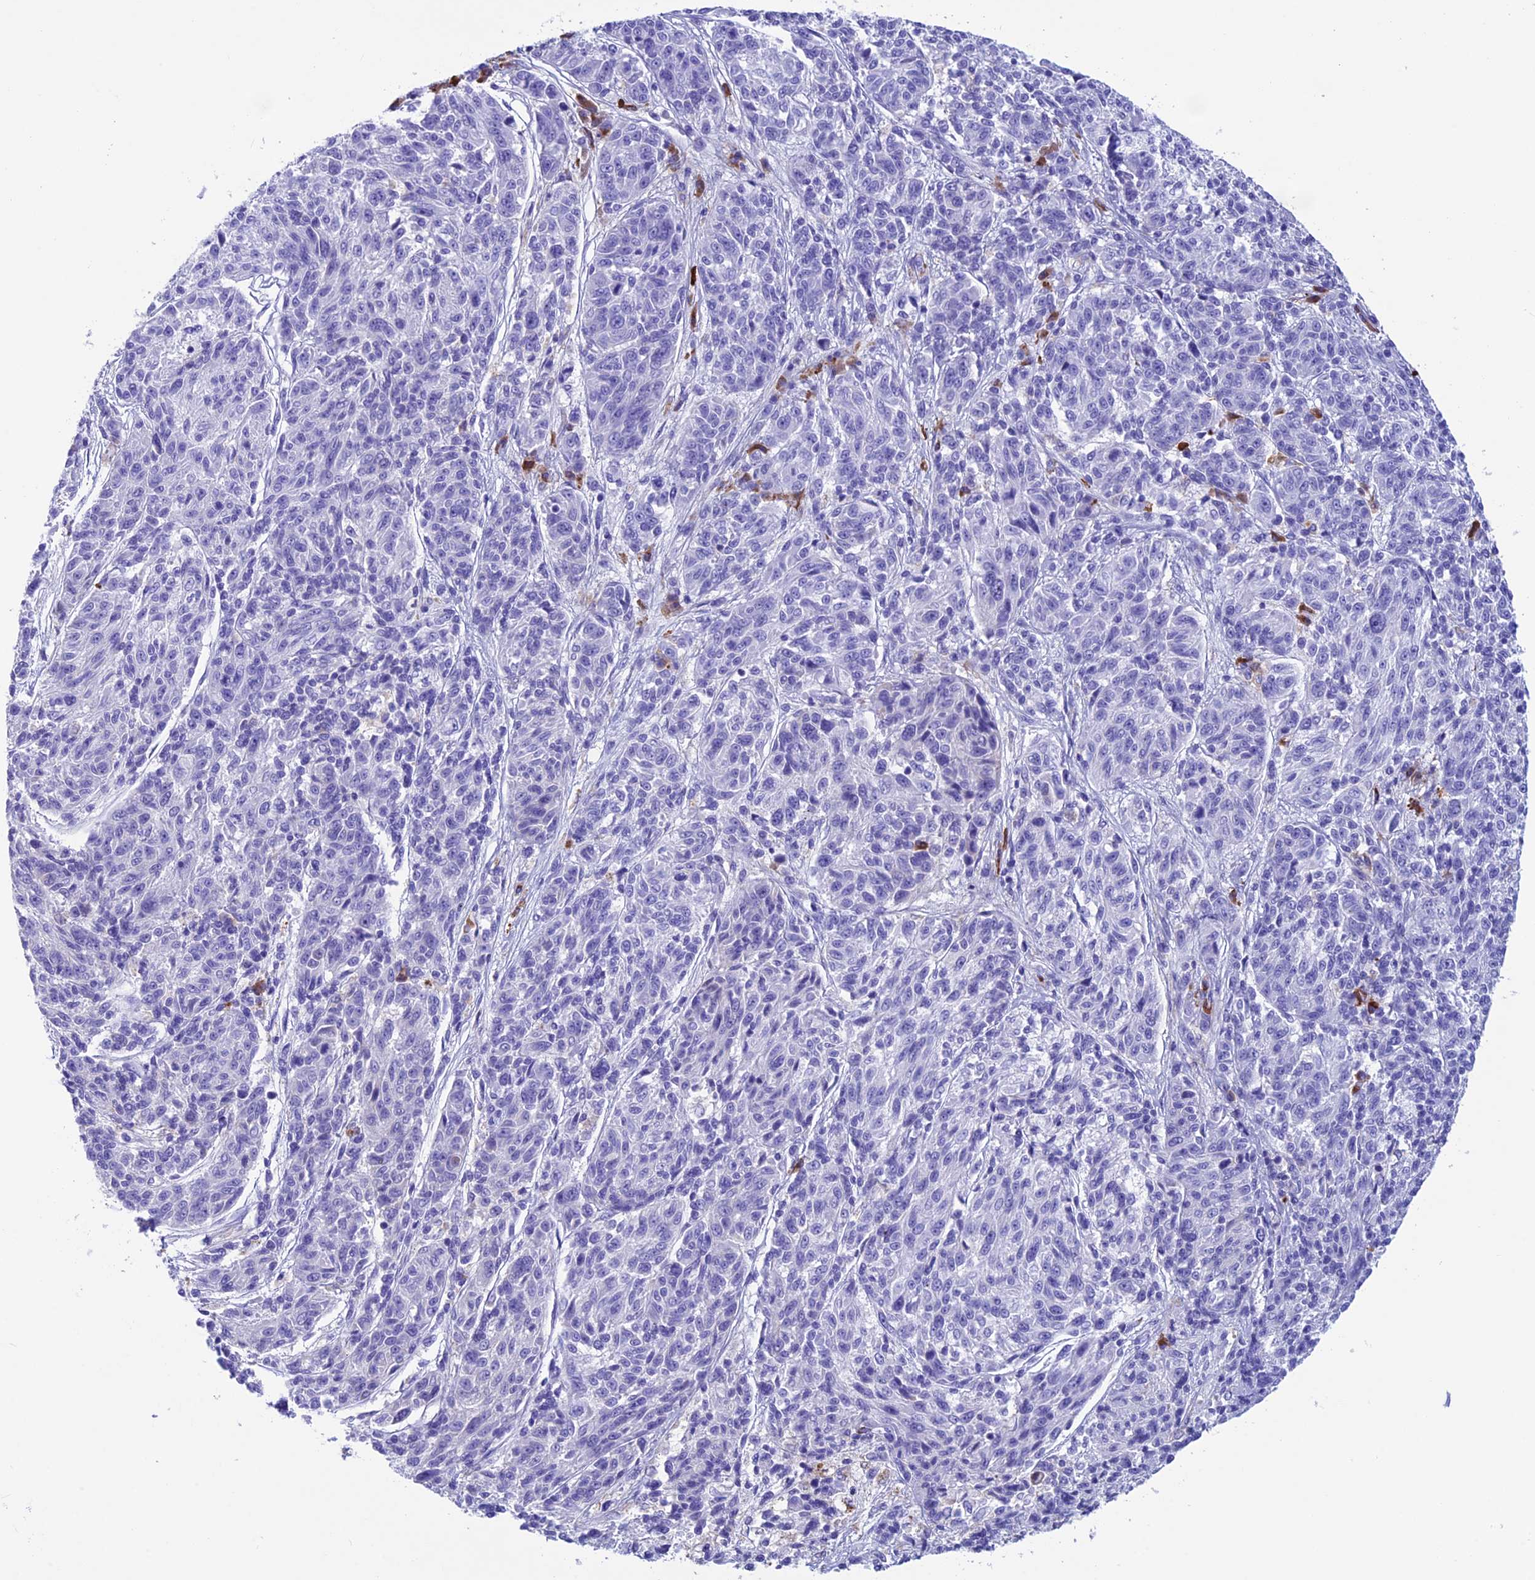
{"staining": {"intensity": "negative", "quantity": "none", "location": "none"}, "tissue": "melanoma", "cell_type": "Tumor cells", "image_type": "cancer", "snomed": [{"axis": "morphology", "description": "Malignant melanoma, NOS"}, {"axis": "topography", "description": "Skin"}], "caption": "A high-resolution photomicrograph shows IHC staining of malignant melanoma, which demonstrates no significant expression in tumor cells.", "gene": "IGSF6", "patient": {"sex": "male", "age": 53}}